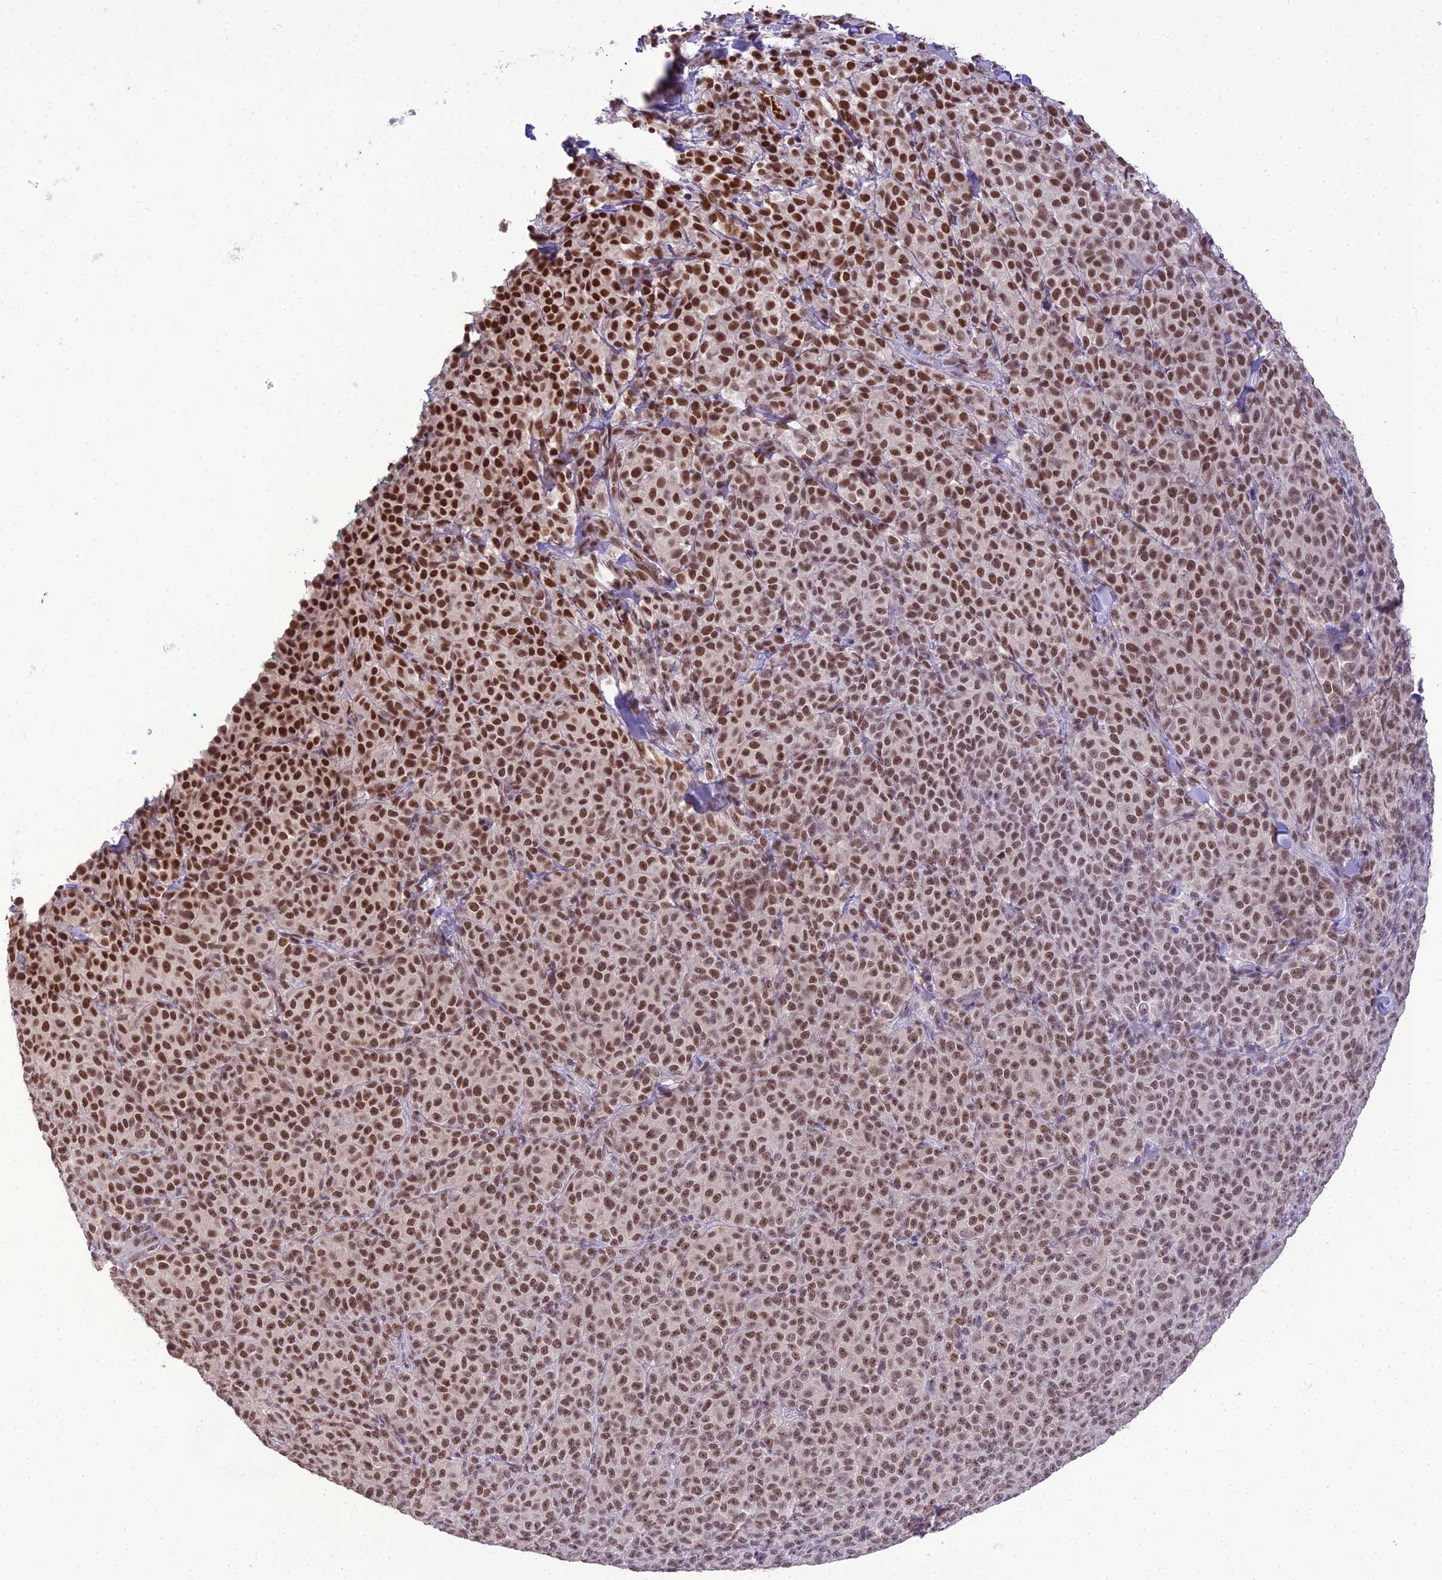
{"staining": {"intensity": "strong", "quantity": ">75%", "location": "nuclear"}, "tissue": "melanoma", "cell_type": "Tumor cells", "image_type": "cancer", "snomed": [{"axis": "morphology", "description": "Normal tissue, NOS"}, {"axis": "morphology", "description": "Malignant melanoma, NOS"}, {"axis": "topography", "description": "Skin"}], "caption": "The photomicrograph reveals a brown stain indicating the presence of a protein in the nuclear of tumor cells in melanoma.", "gene": "SH3RF3", "patient": {"sex": "female", "age": 34}}